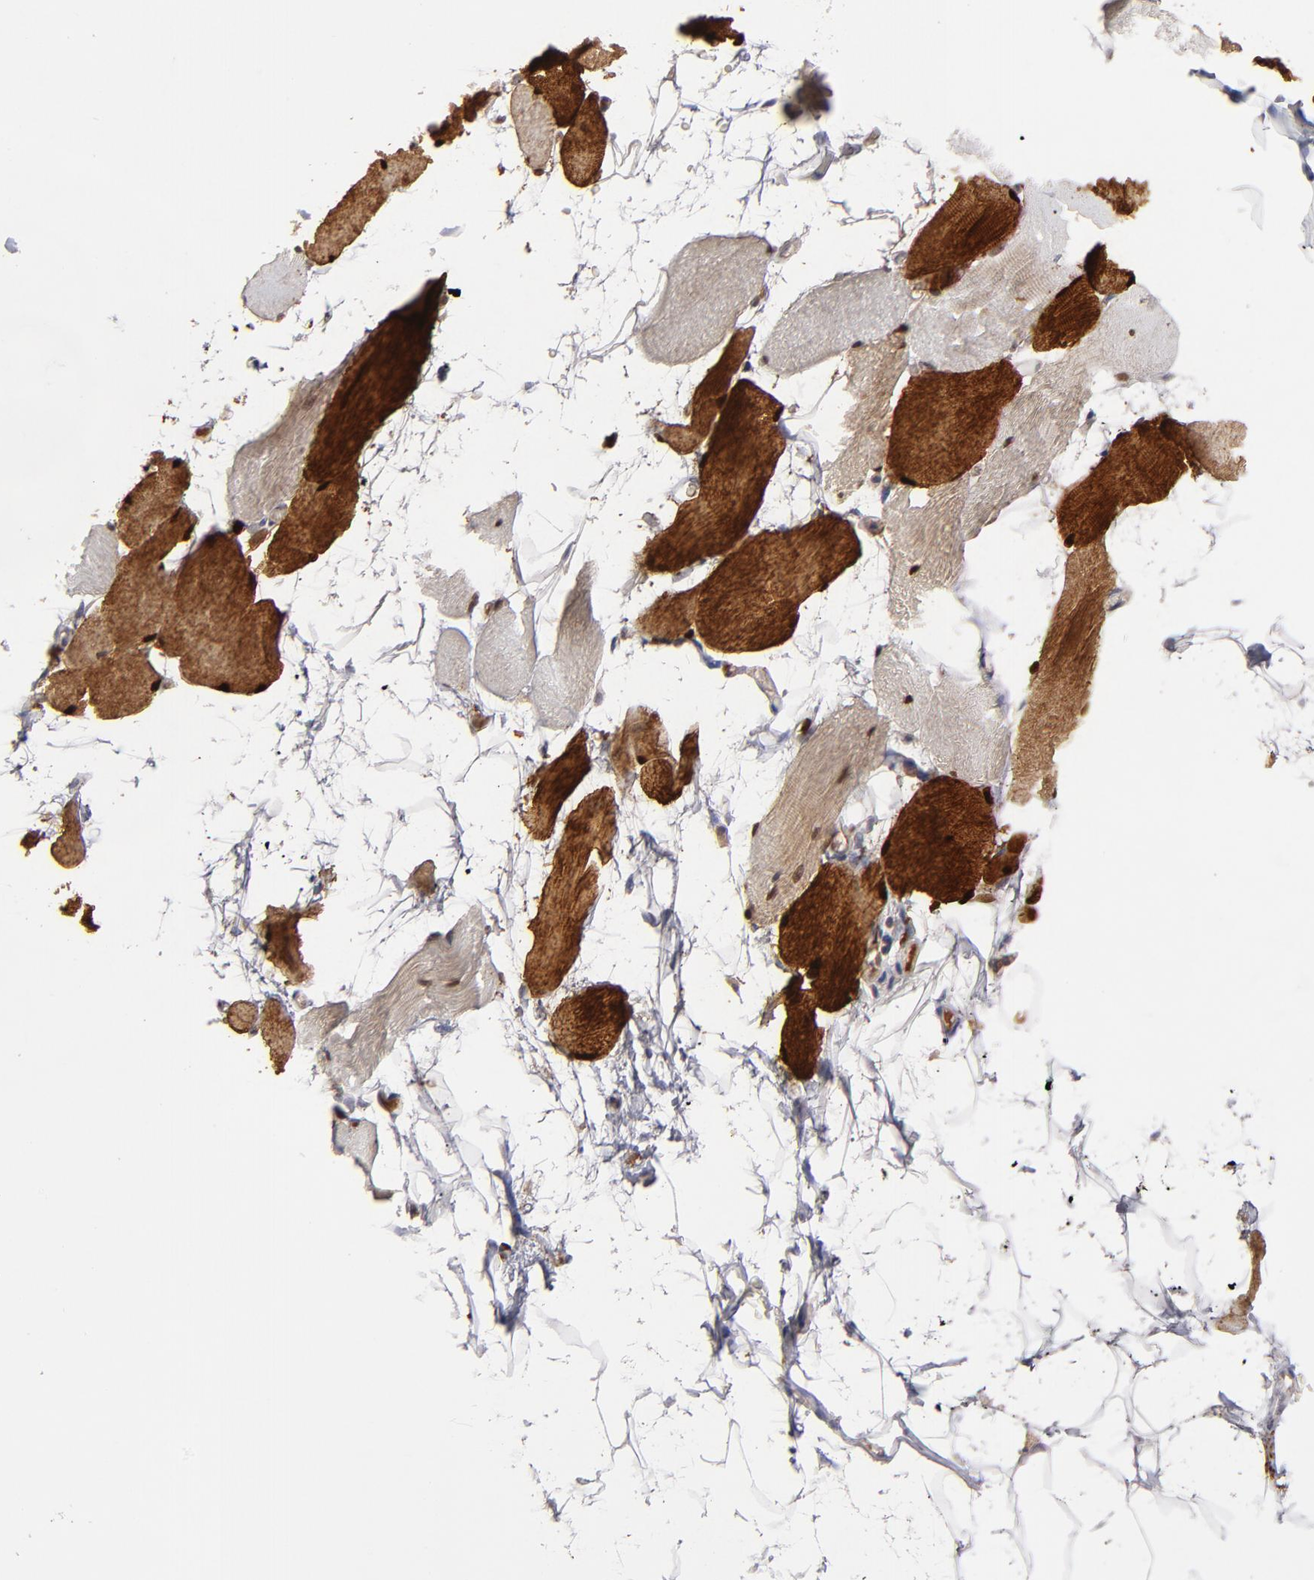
{"staining": {"intensity": "strong", "quantity": ">75%", "location": "cytoplasmic/membranous"}, "tissue": "skeletal muscle", "cell_type": "Myocytes", "image_type": "normal", "snomed": [{"axis": "morphology", "description": "Normal tissue, NOS"}, {"axis": "topography", "description": "Skeletal muscle"}, {"axis": "topography", "description": "Parathyroid gland"}], "caption": "DAB immunohistochemical staining of benign human skeletal muscle demonstrates strong cytoplasmic/membranous protein positivity in about >75% of myocytes.", "gene": "GLCCI1", "patient": {"sex": "female", "age": 37}}